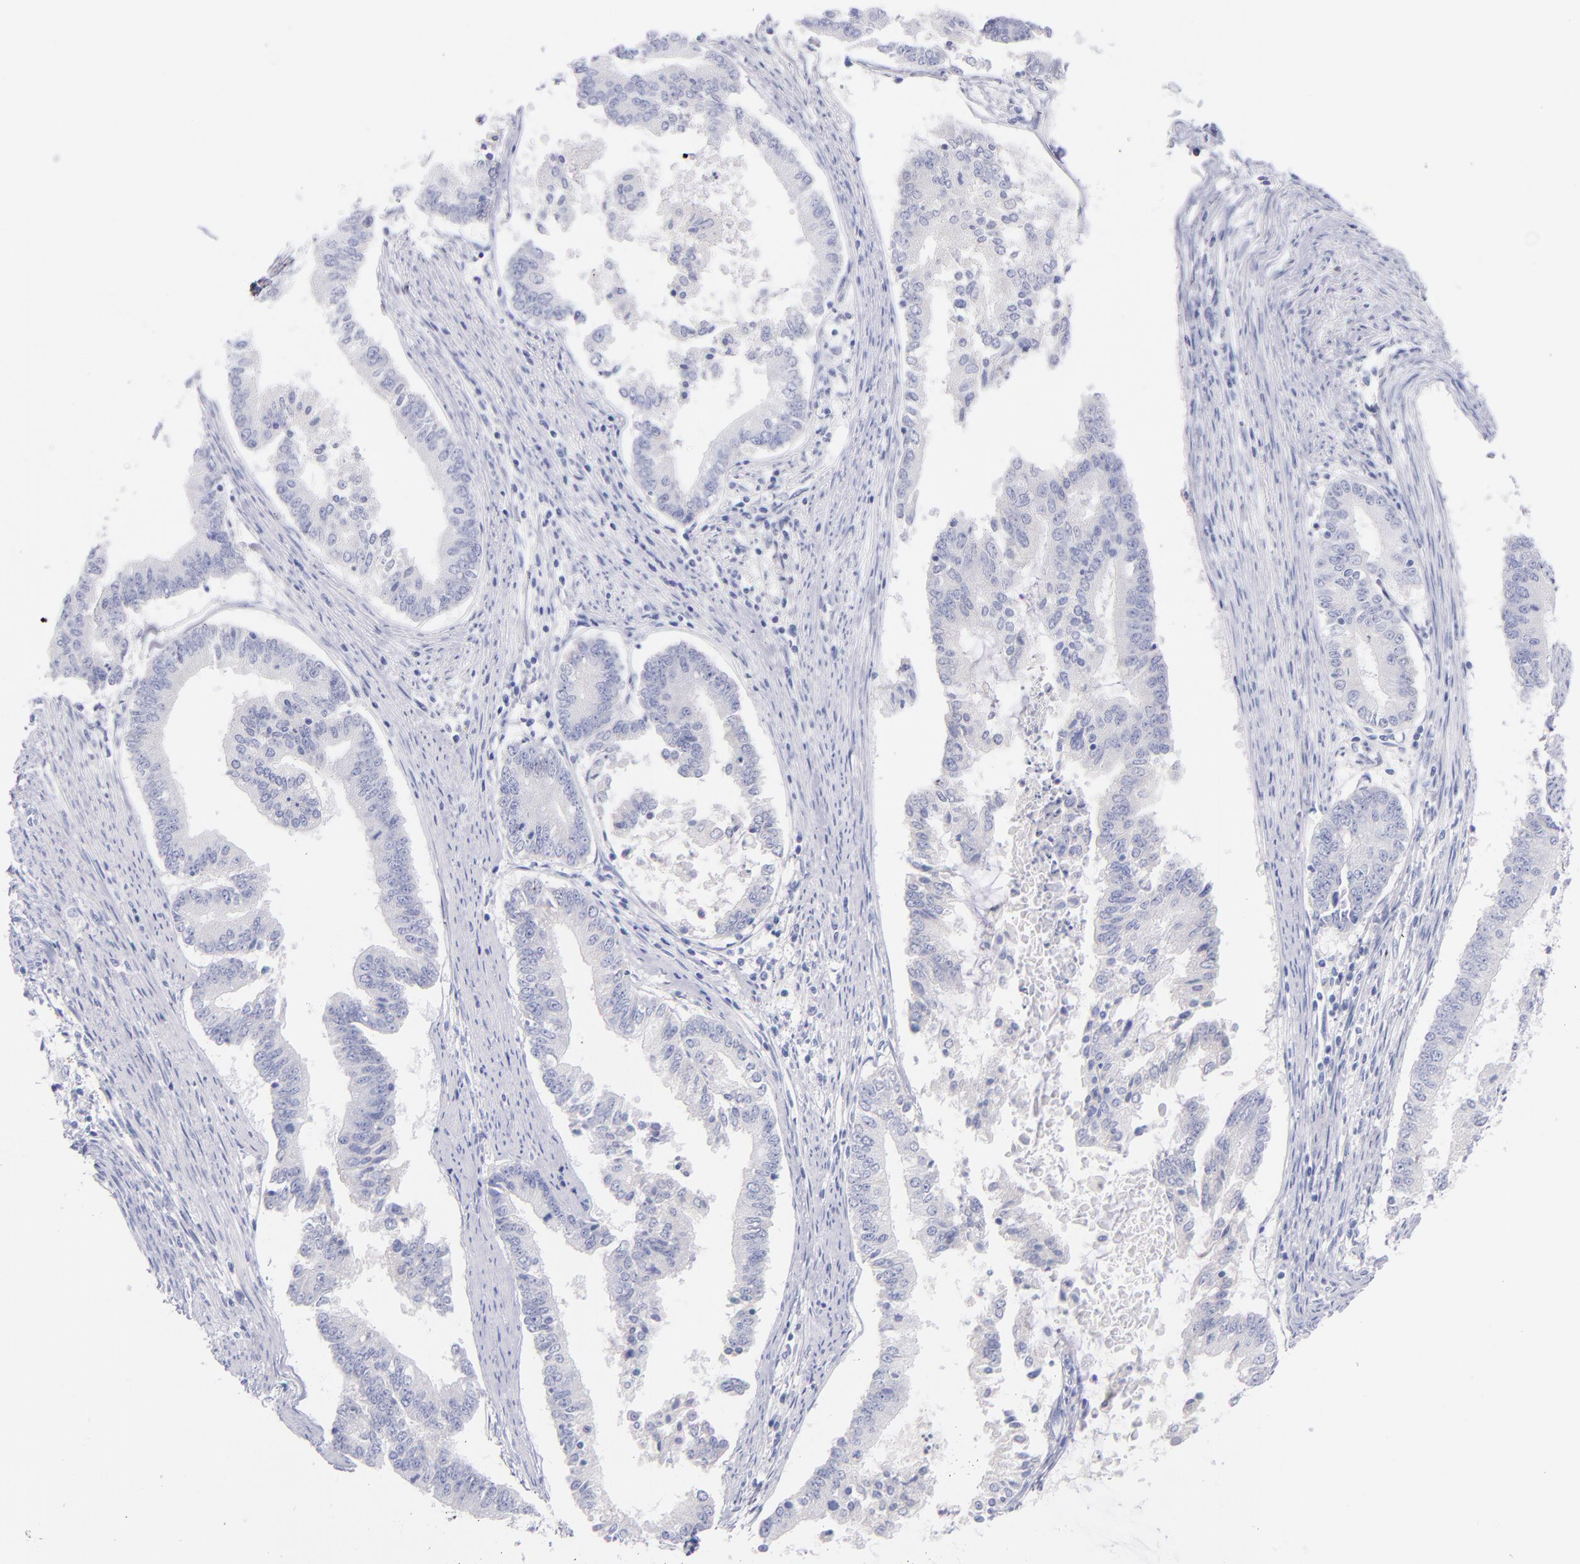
{"staining": {"intensity": "negative", "quantity": "none", "location": "none"}, "tissue": "endometrial cancer", "cell_type": "Tumor cells", "image_type": "cancer", "snomed": [{"axis": "morphology", "description": "Adenocarcinoma, NOS"}, {"axis": "topography", "description": "Endometrium"}], "caption": "Tumor cells show no significant staining in endometrial cancer.", "gene": "HP", "patient": {"sex": "female", "age": 63}}